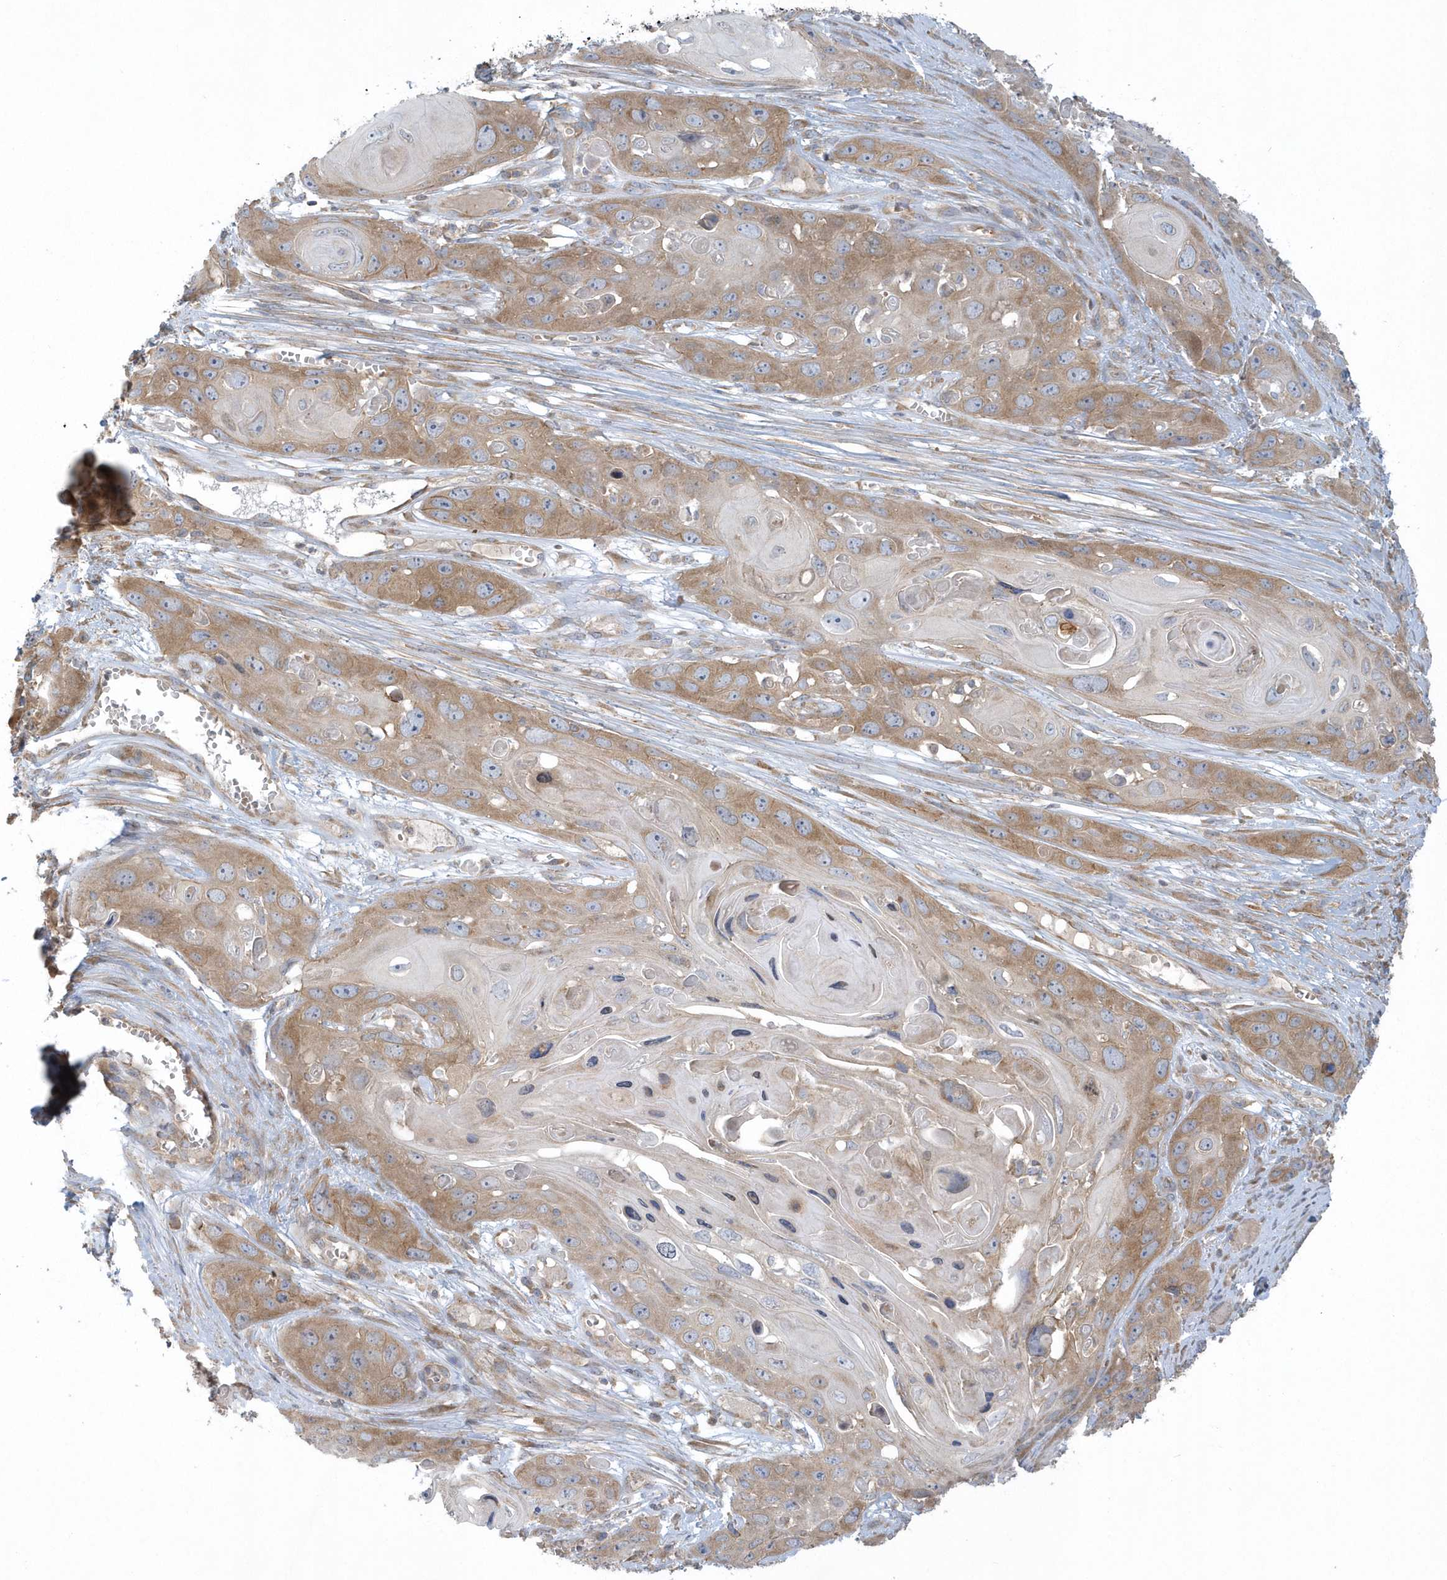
{"staining": {"intensity": "moderate", "quantity": ">75%", "location": "cytoplasmic/membranous"}, "tissue": "skin cancer", "cell_type": "Tumor cells", "image_type": "cancer", "snomed": [{"axis": "morphology", "description": "Squamous cell carcinoma, NOS"}, {"axis": "topography", "description": "Skin"}], "caption": "A high-resolution photomicrograph shows immunohistochemistry (IHC) staining of skin cancer (squamous cell carcinoma), which reveals moderate cytoplasmic/membranous positivity in approximately >75% of tumor cells.", "gene": "CNOT10", "patient": {"sex": "male", "age": 55}}